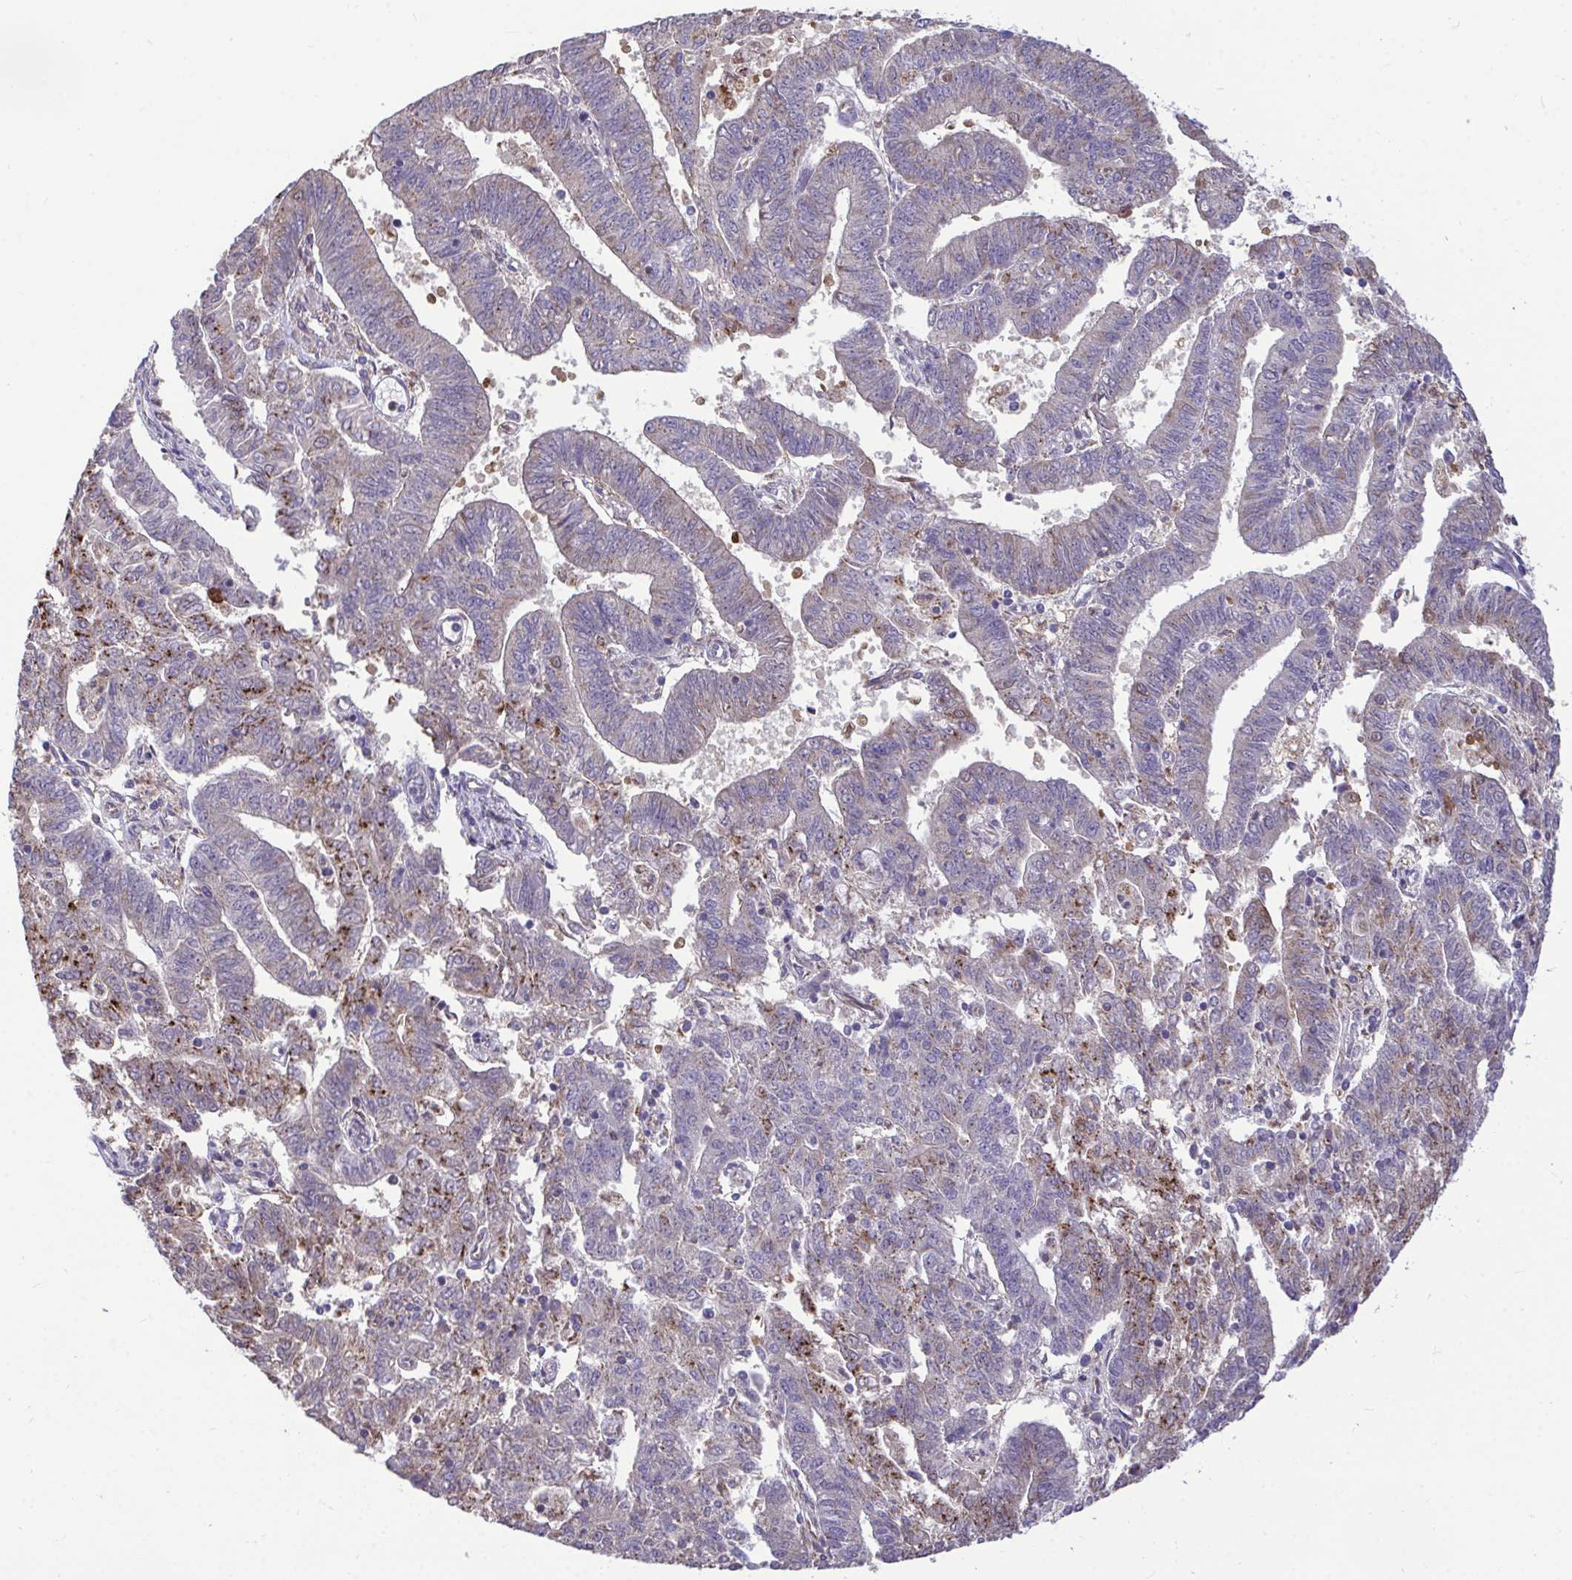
{"staining": {"intensity": "moderate", "quantity": "25%-75%", "location": "cytoplasmic/membranous"}, "tissue": "endometrial cancer", "cell_type": "Tumor cells", "image_type": "cancer", "snomed": [{"axis": "morphology", "description": "Adenocarcinoma, NOS"}, {"axis": "topography", "description": "Endometrium"}], "caption": "A medium amount of moderate cytoplasmic/membranous expression is present in approximately 25%-75% of tumor cells in adenocarcinoma (endometrial) tissue. (DAB = brown stain, brightfield microscopy at high magnification).", "gene": "SARS2", "patient": {"sex": "female", "age": 82}}